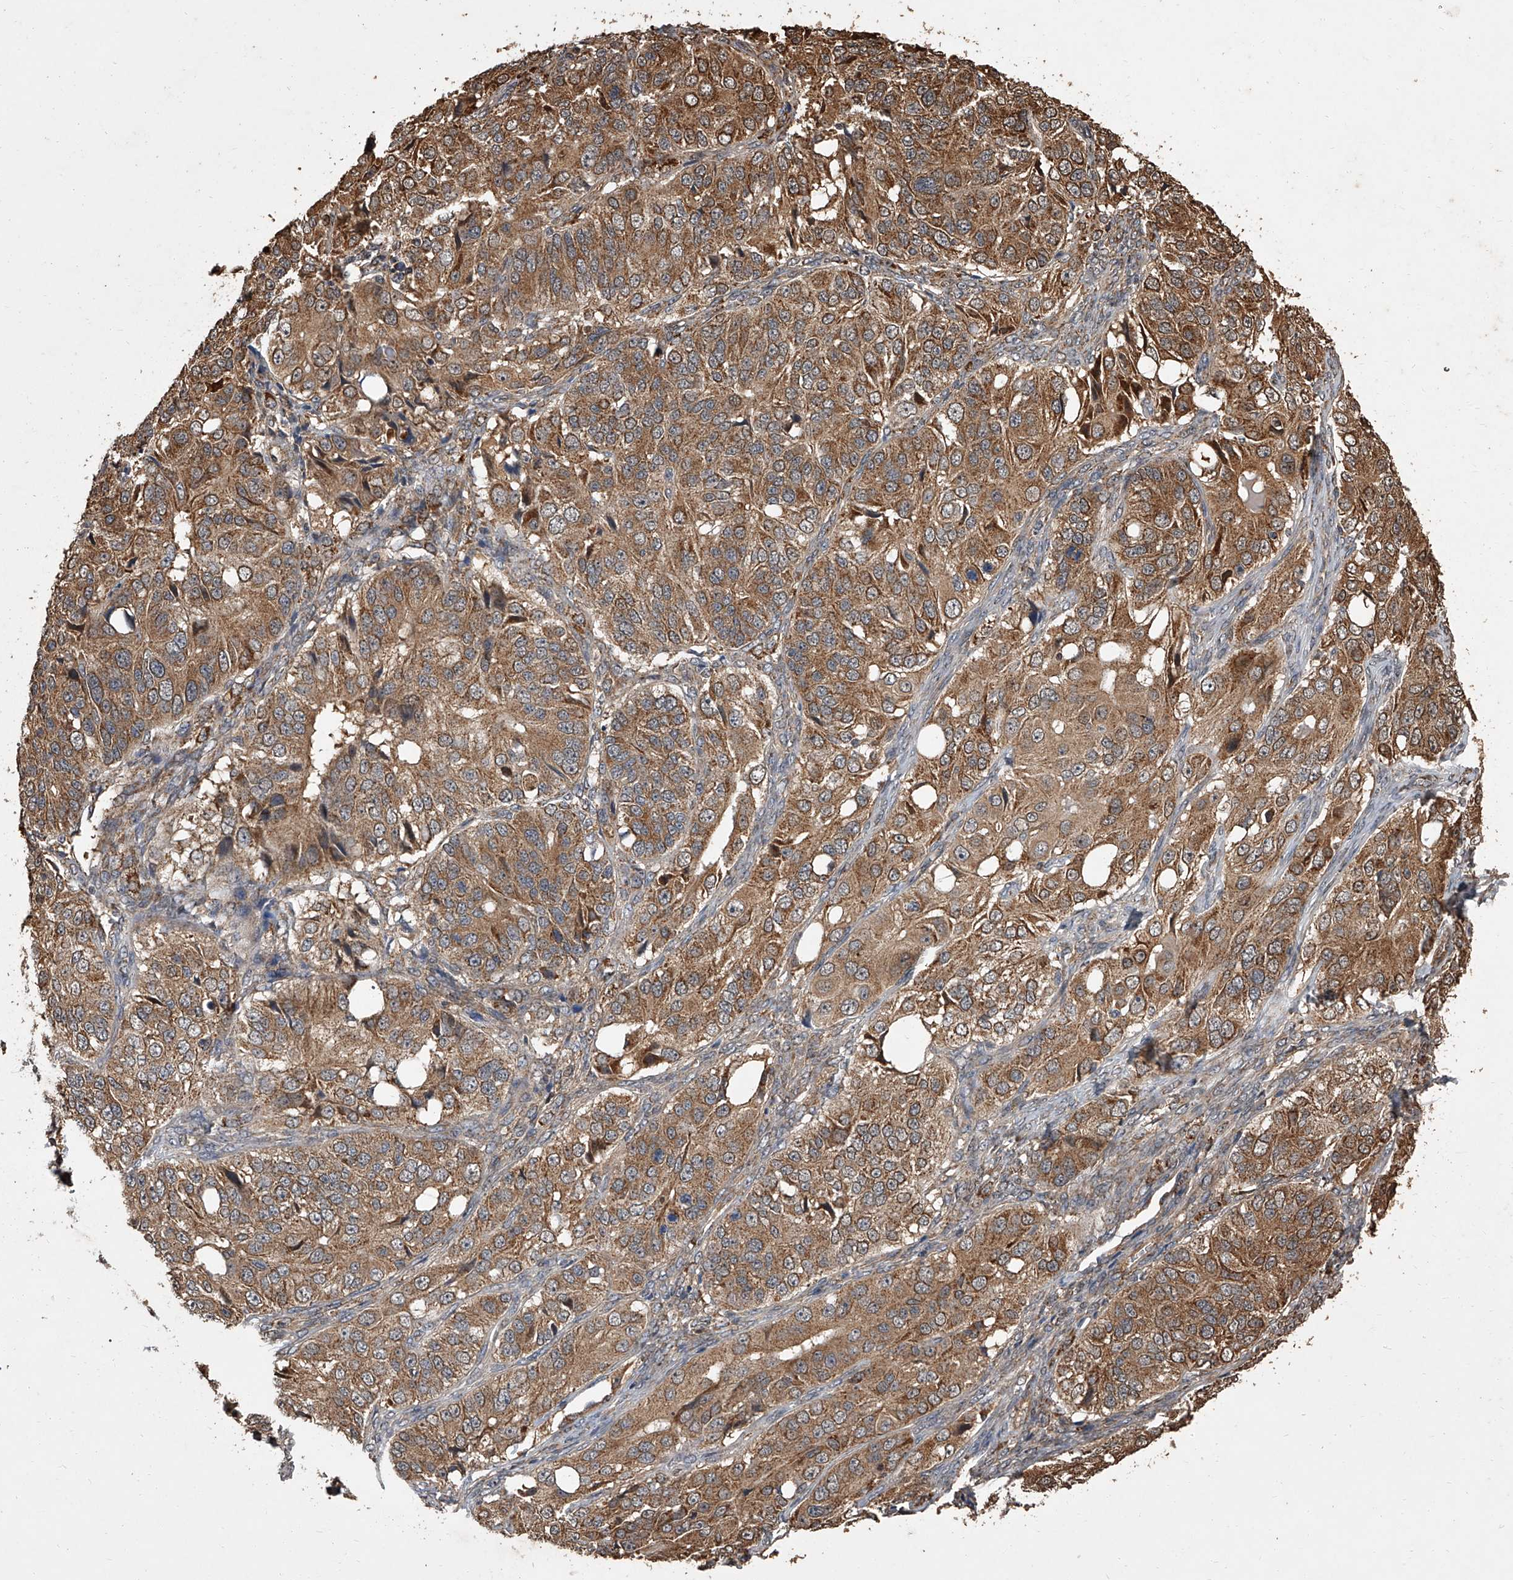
{"staining": {"intensity": "moderate", "quantity": ">75%", "location": "cytoplasmic/membranous"}, "tissue": "ovarian cancer", "cell_type": "Tumor cells", "image_type": "cancer", "snomed": [{"axis": "morphology", "description": "Carcinoma, endometroid"}, {"axis": "topography", "description": "Ovary"}], "caption": "Moderate cytoplasmic/membranous positivity for a protein is seen in about >75% of tumor cells of ovarian endometroid carcinoma using immunohistochemistry.", "gene": "LTV1", "patient": {"sex": "female", "age": 51}}